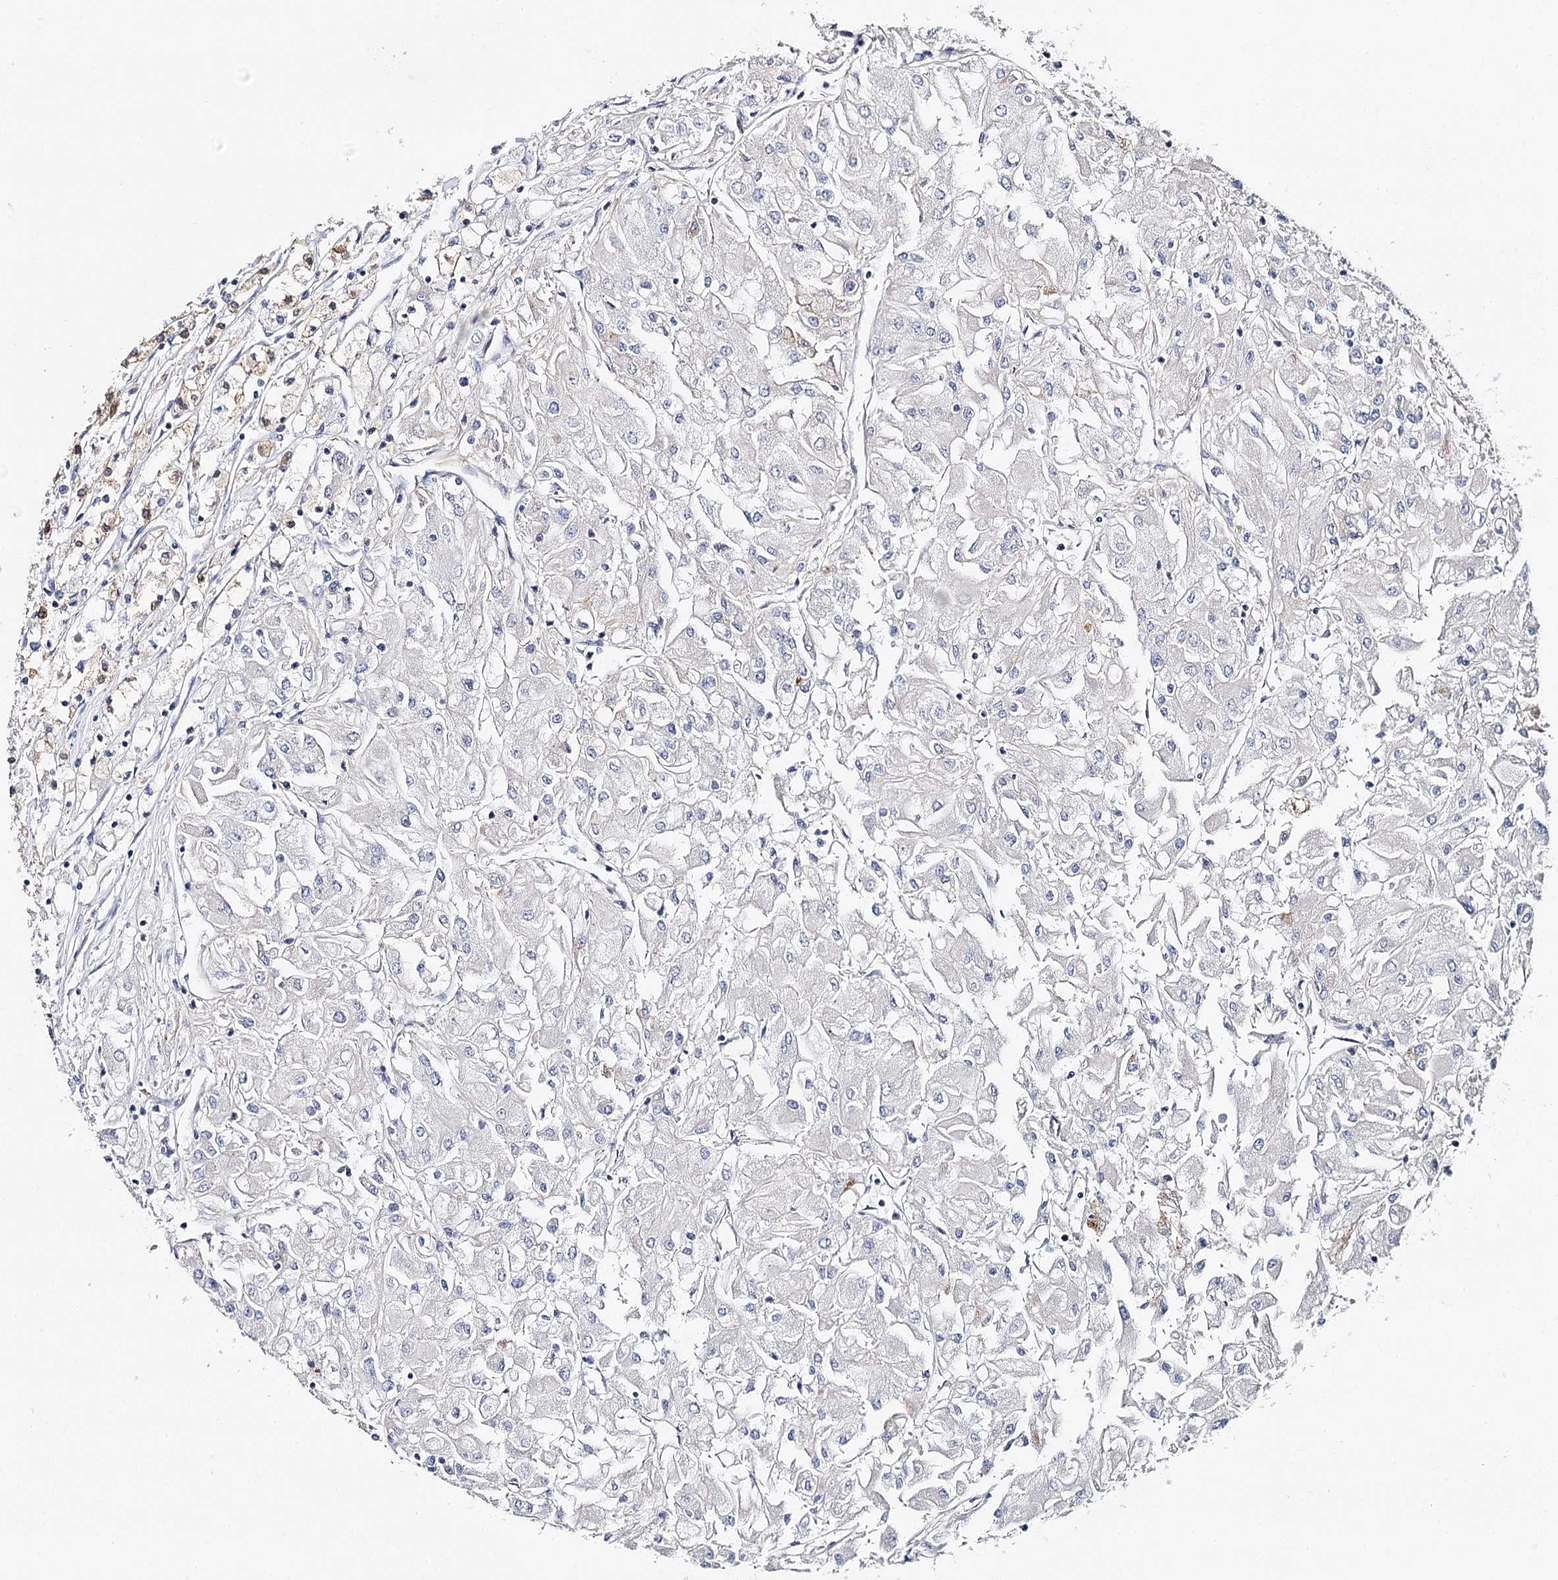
{"staining": {"intensity": "negative", "quantity": "none", "location": "none"}, "tissue": "renal cancer", "cell_type": "Tumor cells", "image_type": "cancer", "snomed": [{"axis": "morphology", "description": "Adenocarcinoma, NOS"}, {"axis": "topography", "description": "Kidney"}], "caption": "Immunohistochemical staining of renal cancer (adenocarcinoma) shows no significant staining in tumor cells. The staining is performed using DAB brown chromogen with nuclei counter-stained in using hematoxylin.", "gene": "EPYC", "patient": {"sex": "male", "age": 80}}